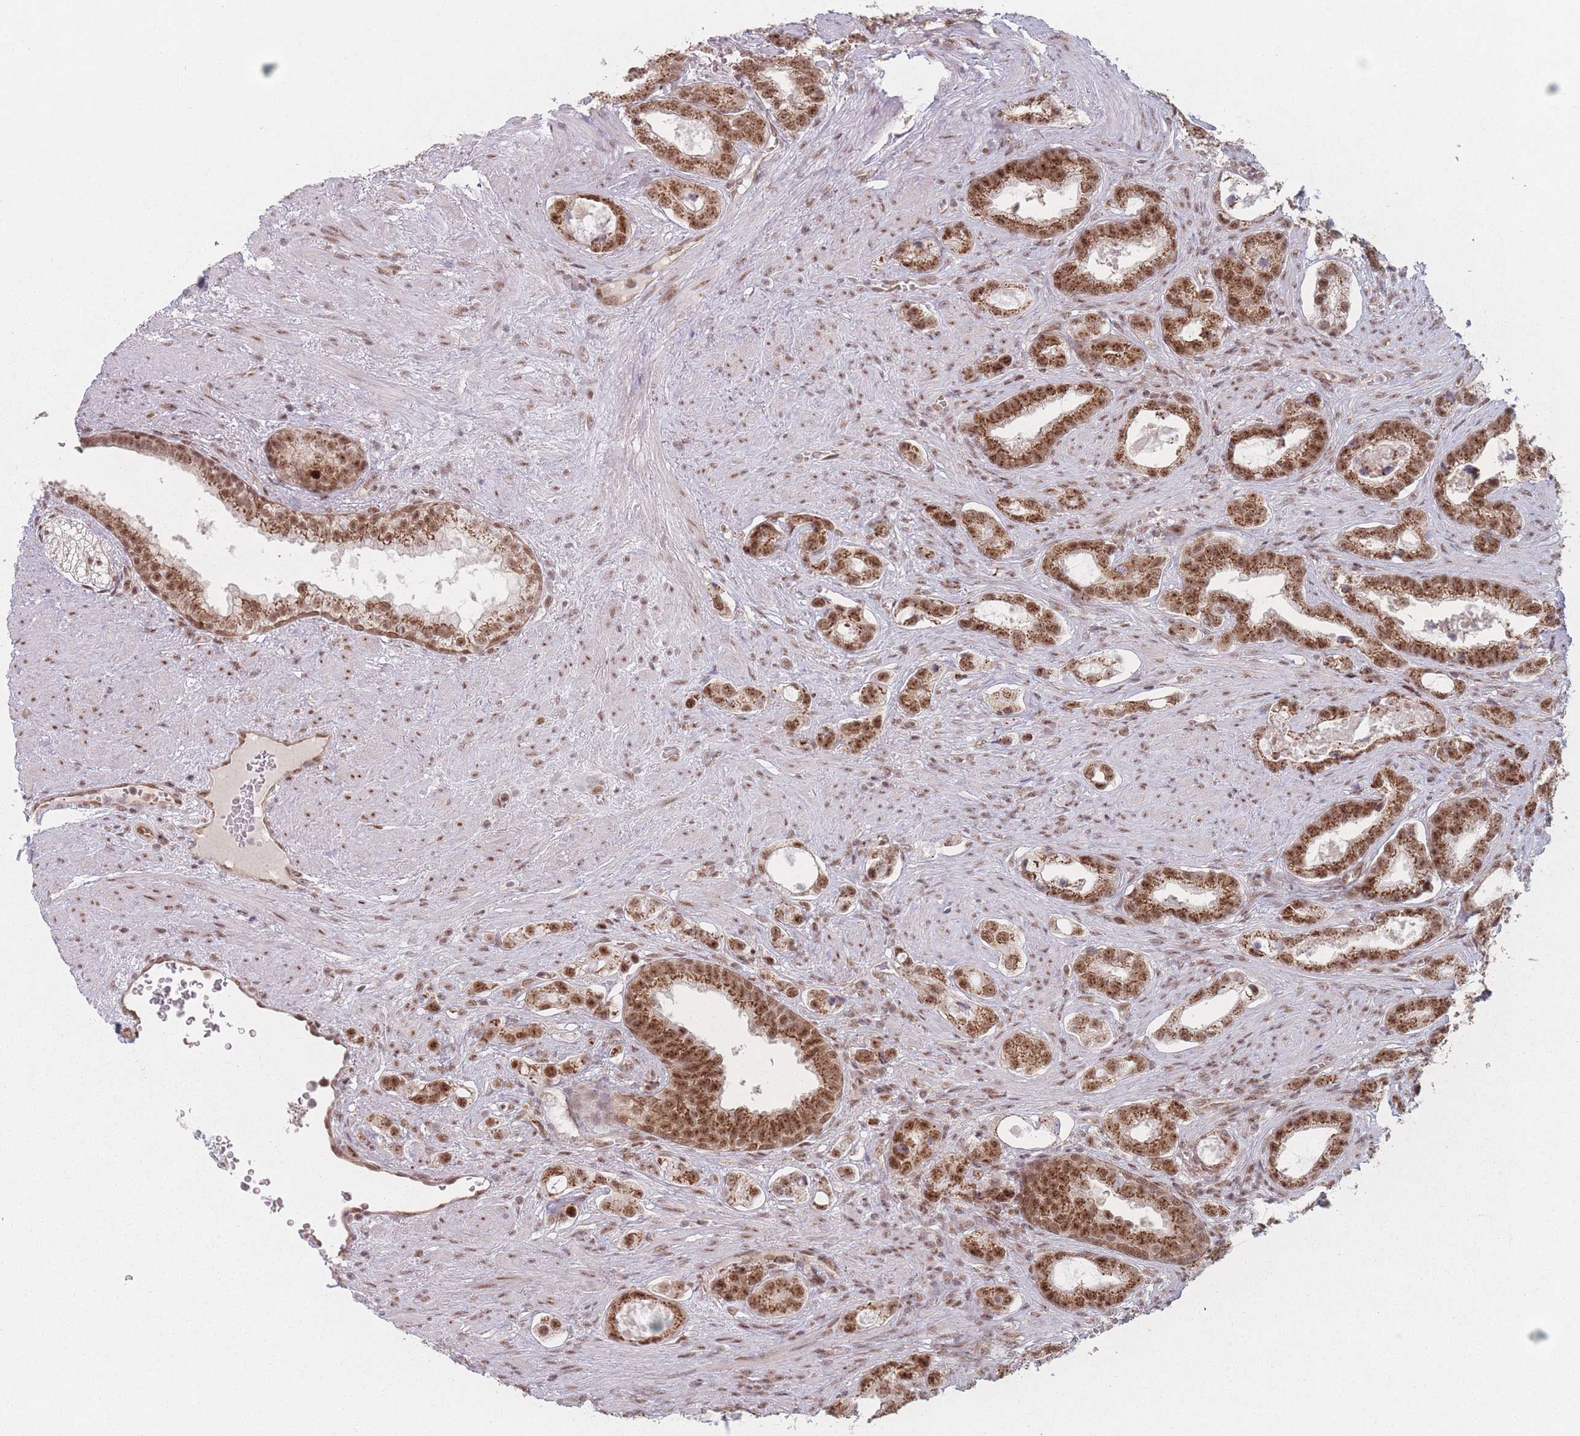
{"staining": {"intensity": "moderate", "quantity": ">75%", "location": "cytoplasmic/membranous,nuclear"}, "tissue": "prostate cancer", "cell_type": "Tumor cells", "image_type": "cancer", "snomed": [{"axis": "morphology", "description": "Adenocarcinoma, High grade"}, {"axis": "topography", "description": "Prostate"}], "caption": "A brown stain highlights moderate cytoplasmic/membranous and nuclear positivity of a protein in prostate high-grade adenocarcinoma tumor cells. The staining is performed using DAB brown chromogen to label protein expression. The nuclei are counter-stained blue using hematoxylin.", "gene": "ZC3H14", "patient": {"sex": "male", "age": 67}}